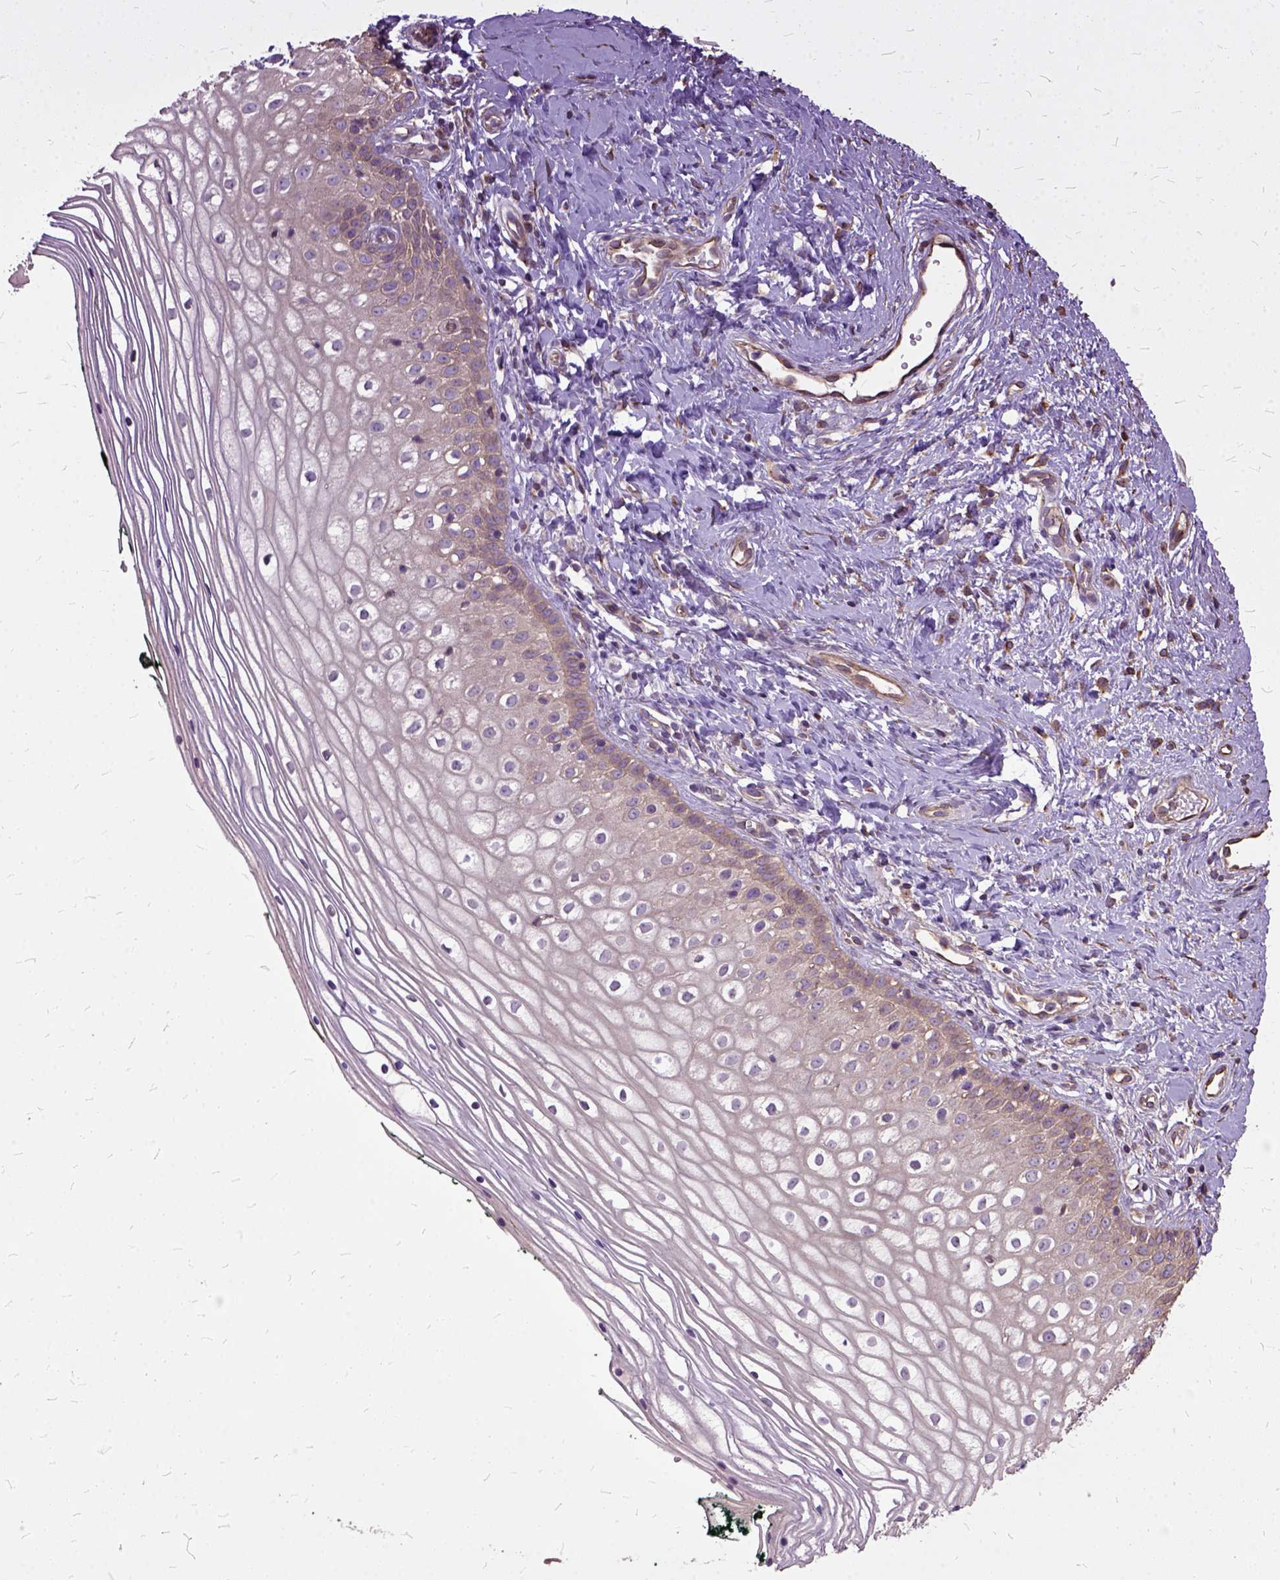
{"staining": {"intensity": "negative", "quantity": "none", "location": "none"}, "tissue": "vagina", "cell_type": "Squamous epithelial cells", "image_type": "normal", "snomed": [{"axis": "morphology", "description": "Normal tissue, NOS"}, {"axis": "topography", "description": "Vagina"}], "caption": "This is a photomicrograph of immunohistochemistry (IHC) staining of benign vagina, which shows no expression in squamous epithelial cells. (DAB (3,3'-diaminobenzidine) IHC with hematoxylin counter stain).", "gene": "AREG", "patient": {"sex": "female", "age": 47}}